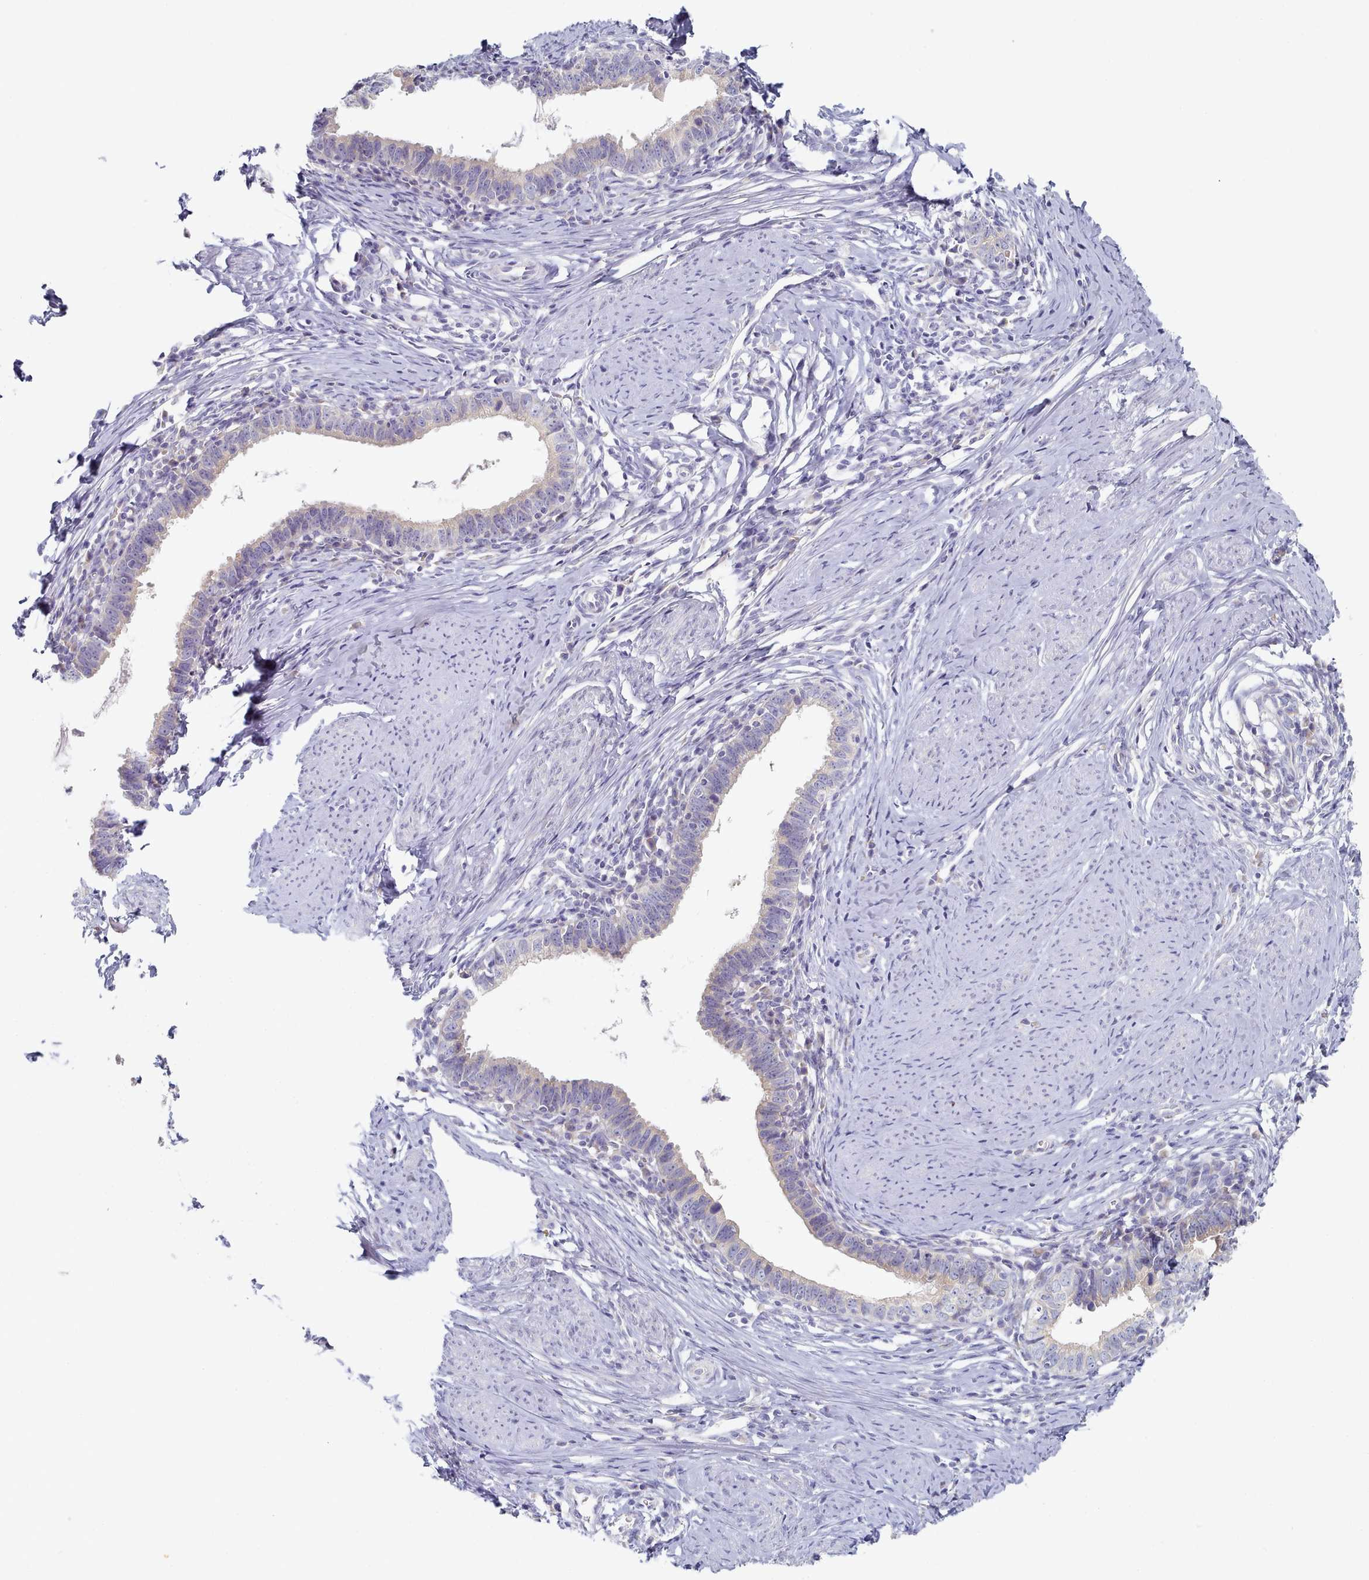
{"staining": {"intensity": "negative", "quantity": "none", "location": "none"}, "tissue": "cervical cancer", "cell_type": "Tumor cells", "image_type": "cancer", "snomed": [{"axis": "morphology", "description": "Adenocarcinoma, NOS"}, {"axis": "topography", "description": "Cervix"}], "caption": "A high-resolution image shows immunohistochemistry (IHC) staining of adenocarcinoma (cervical), which displays no significant positivity in tumor cells.", "gene": "TYW1B", "patient": {"sex": "female", "age": 36}}